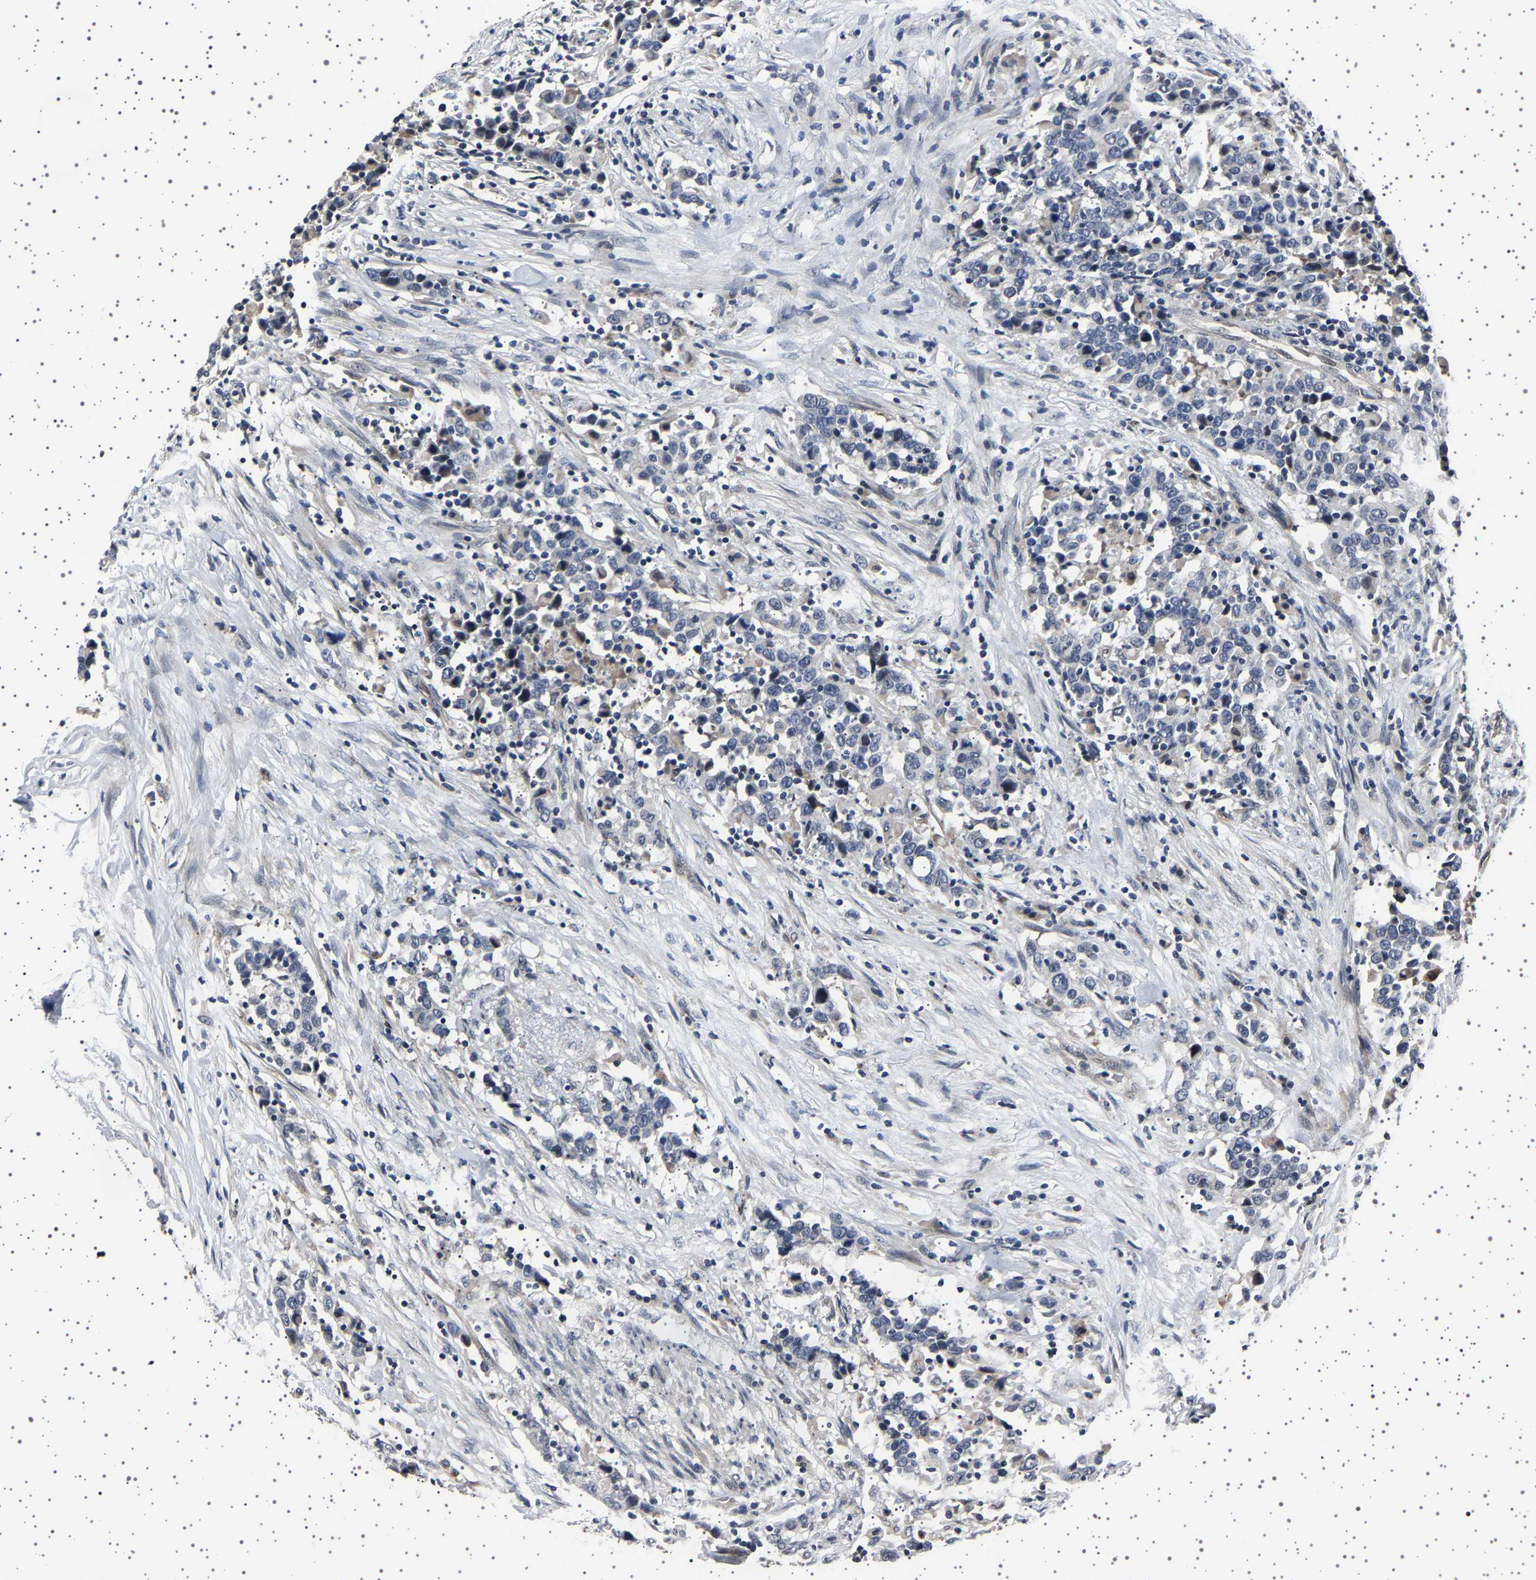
{"staining": {"intensity": "negative", "quantity": "none", "location": "none"}, "tissue": "urothelial cancer", "cell_type": "Tumor cells", "image_type": "cancer", "snomed": [{"axis": "morphology", "description": "Urothelial carcinoma, High grade"}, {"axis": "topography", "description": "Urinary bladder"}], "caption": "Urothelial carcinoma (high-grade) stained for a protein using immunohistochemistry (IHC) exhibits no positivity tumor cells.", "gene": "IL10RB", "patient": {"sex": "male", "age": 61}}